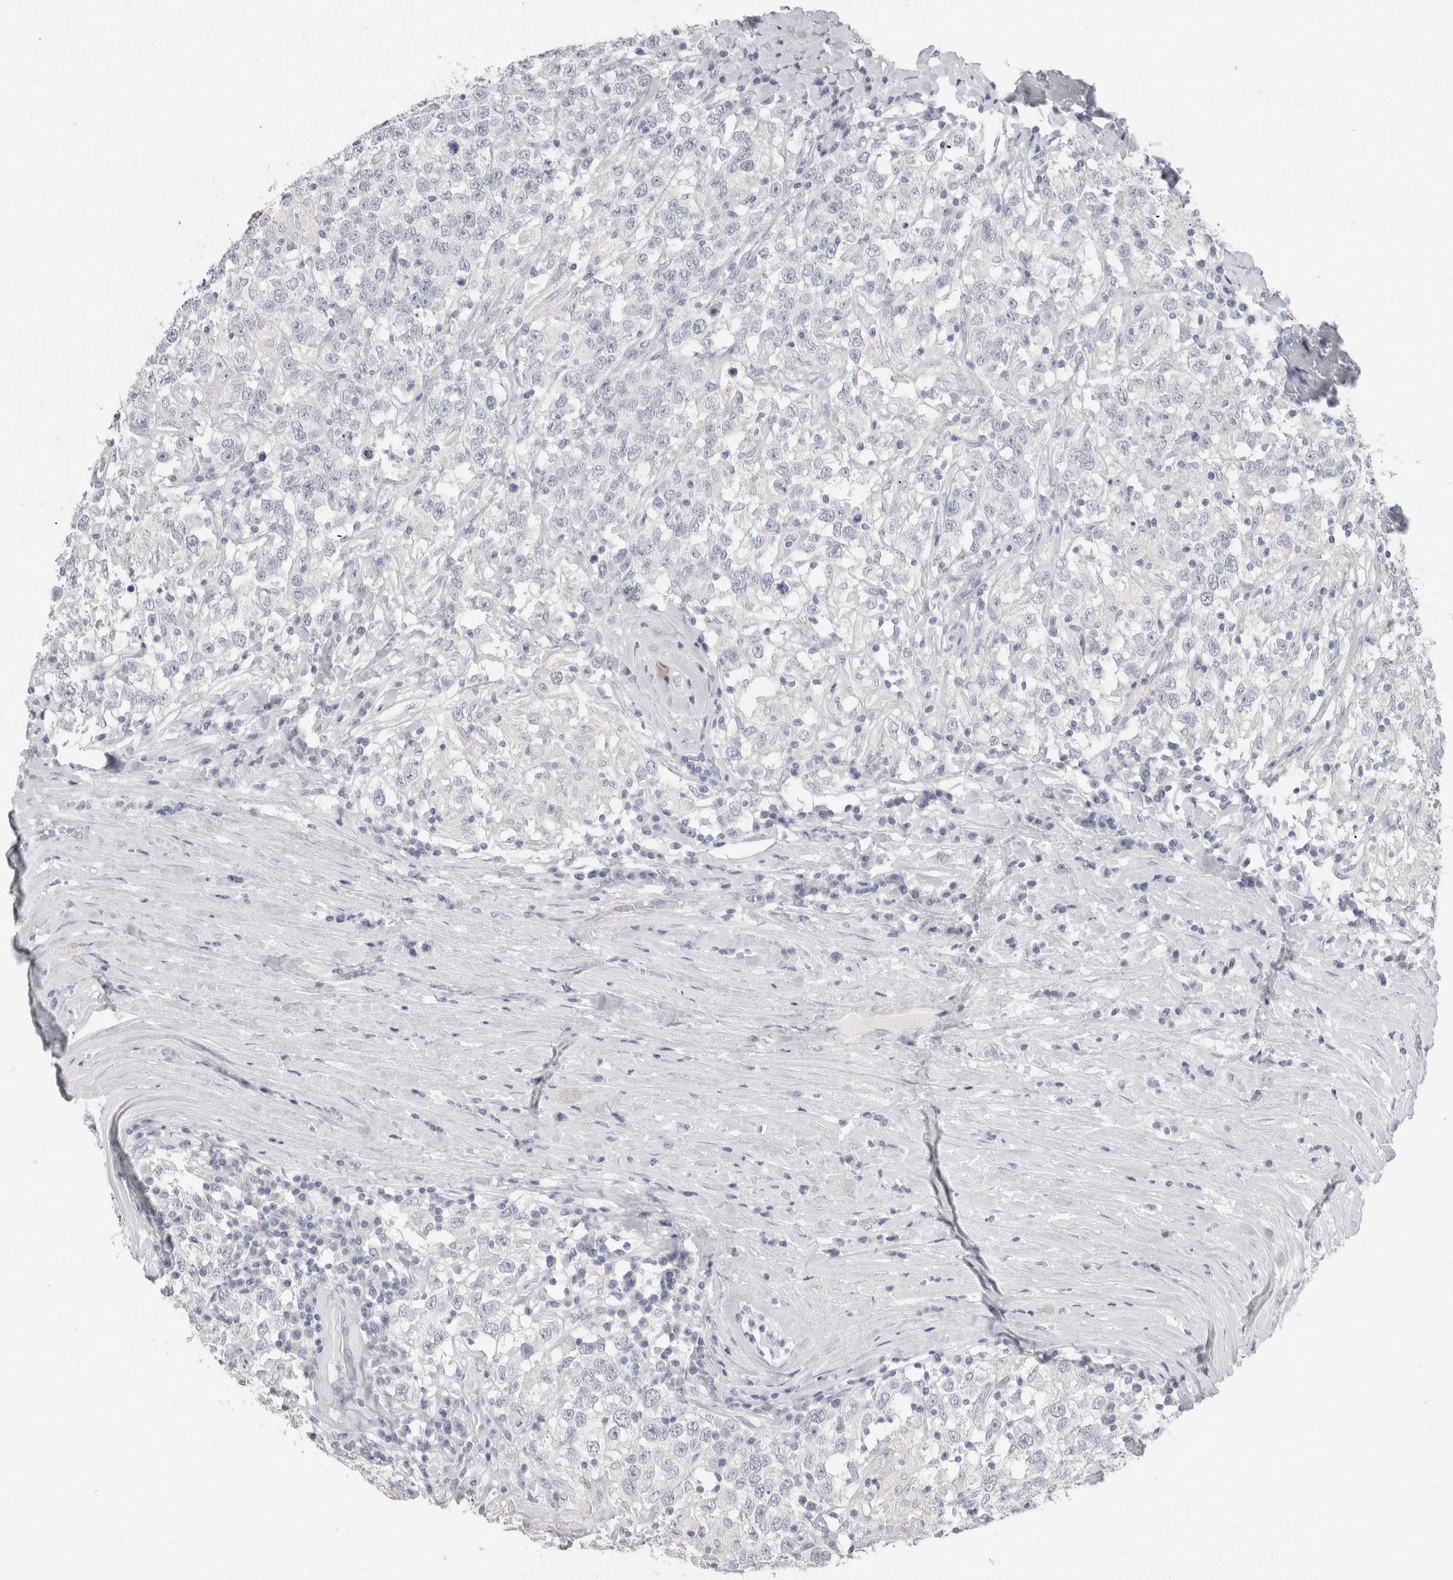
{"staining": {"intensity": "negative", "quantity": "none", "location": "none"}, "tissue": "testis cancer", "cell_type": "Tumor cells", "image_type": "cancer", "snomed": [{"axis": "morphology", "description": "Seminoma, NOS"}, {"axis": "topography", "description": "Testis"}], "caption": "DAB immunohistochemical staining of human testis cancer (seminoma) exhibits no significant expression in tumor cells.", "gene": "SLC6A1", "patient": {"sex": "male", "age": 41}}